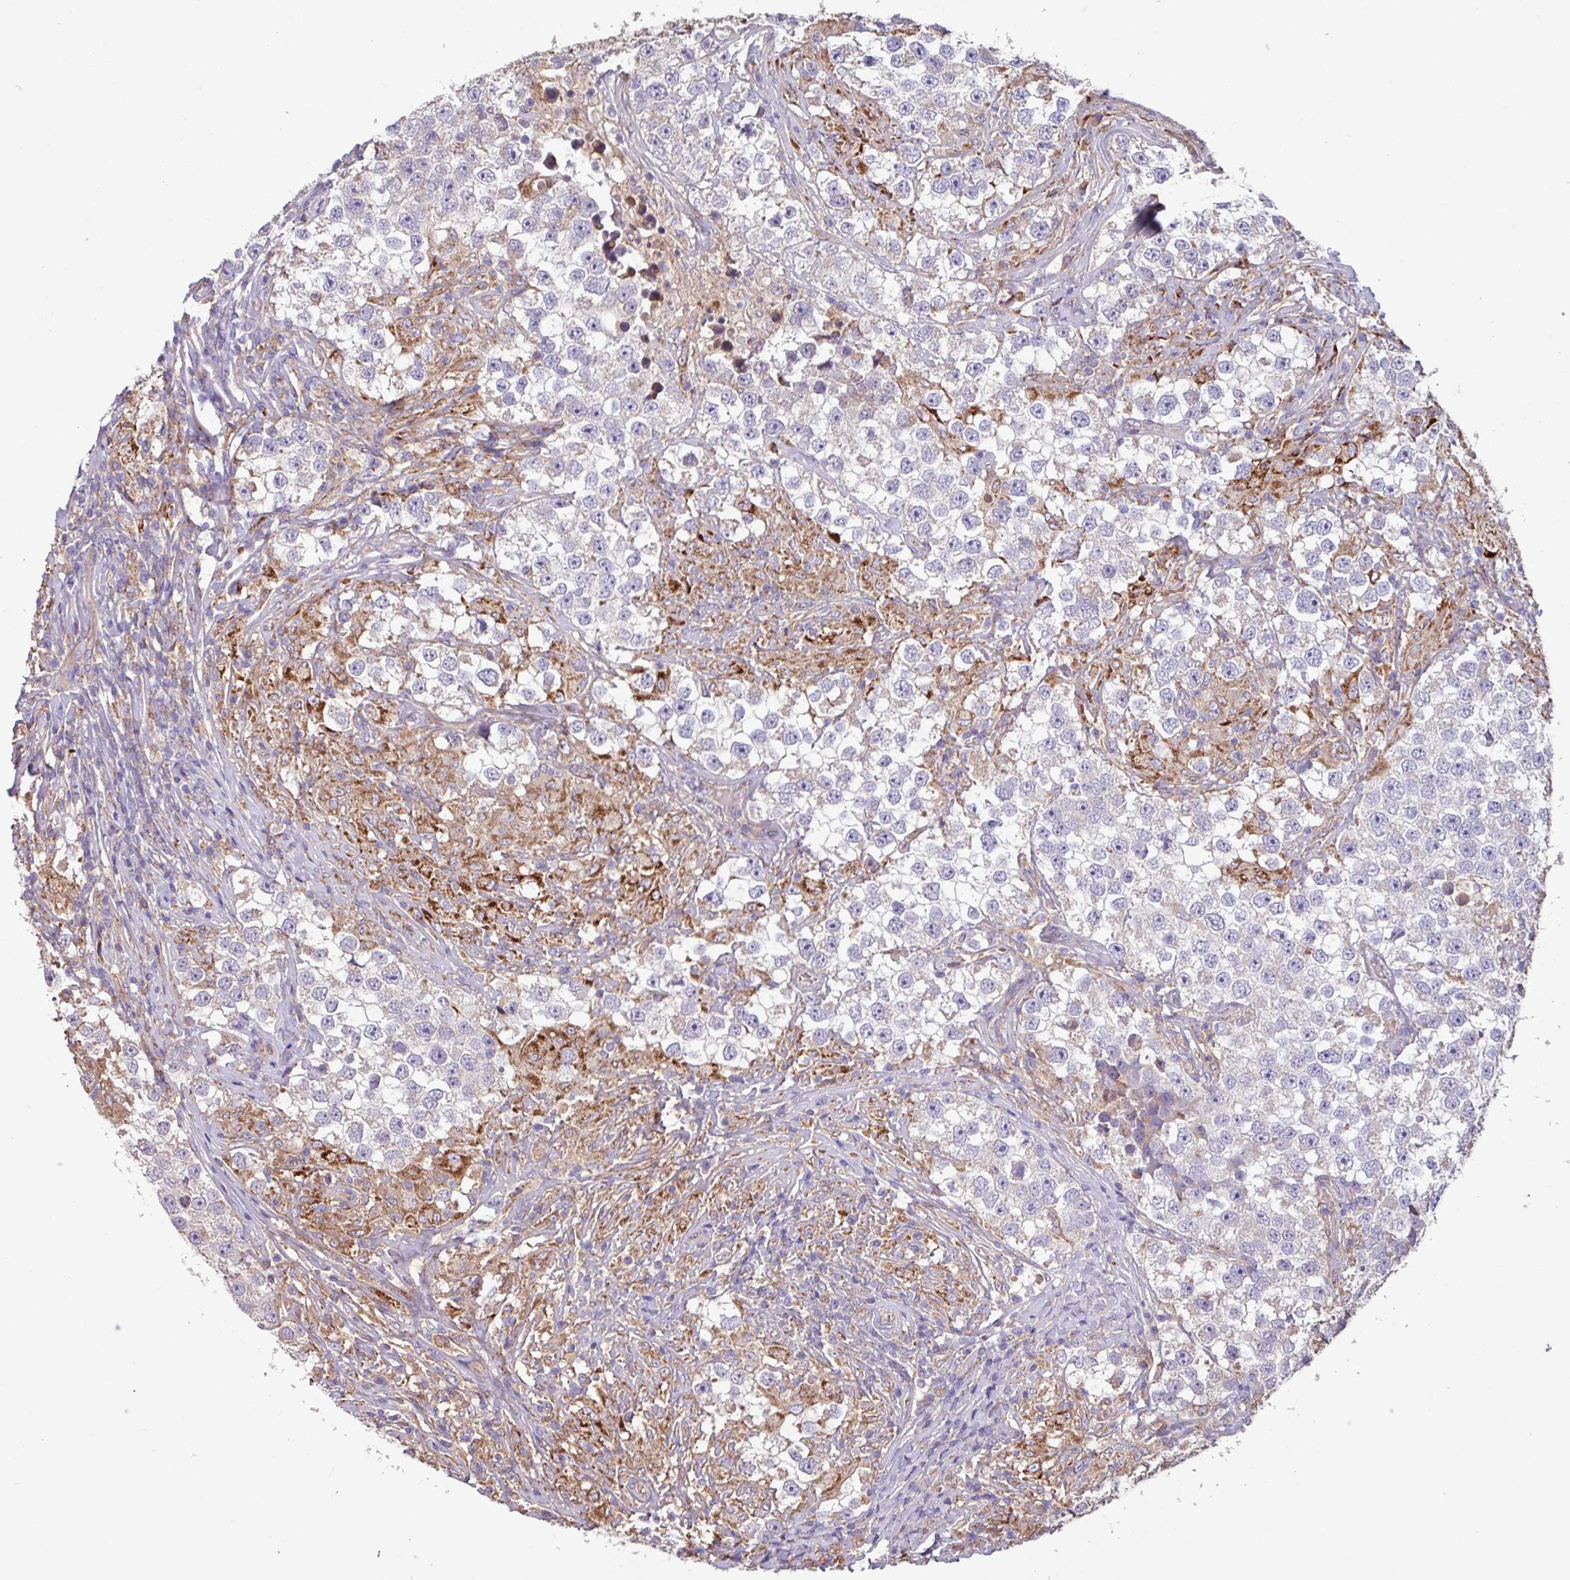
{"staining": {"intensity": "negative", "quantity": "none", "location": "none"}, "tissue": "testis cancer", "cell_type": "Tumor cells", "image_type": "cancer", "snomed": [{"axis": "morphology", "description": "Seminoma, NOS"}, {"axis": "topography", "description": "Testis"}], "caption": "Testis cancer was stained to show a protein in brown. There is no significant staining in tumor cells.", "gene": "PTPRQ", "patient": {"sex": "male", "age": 46}}